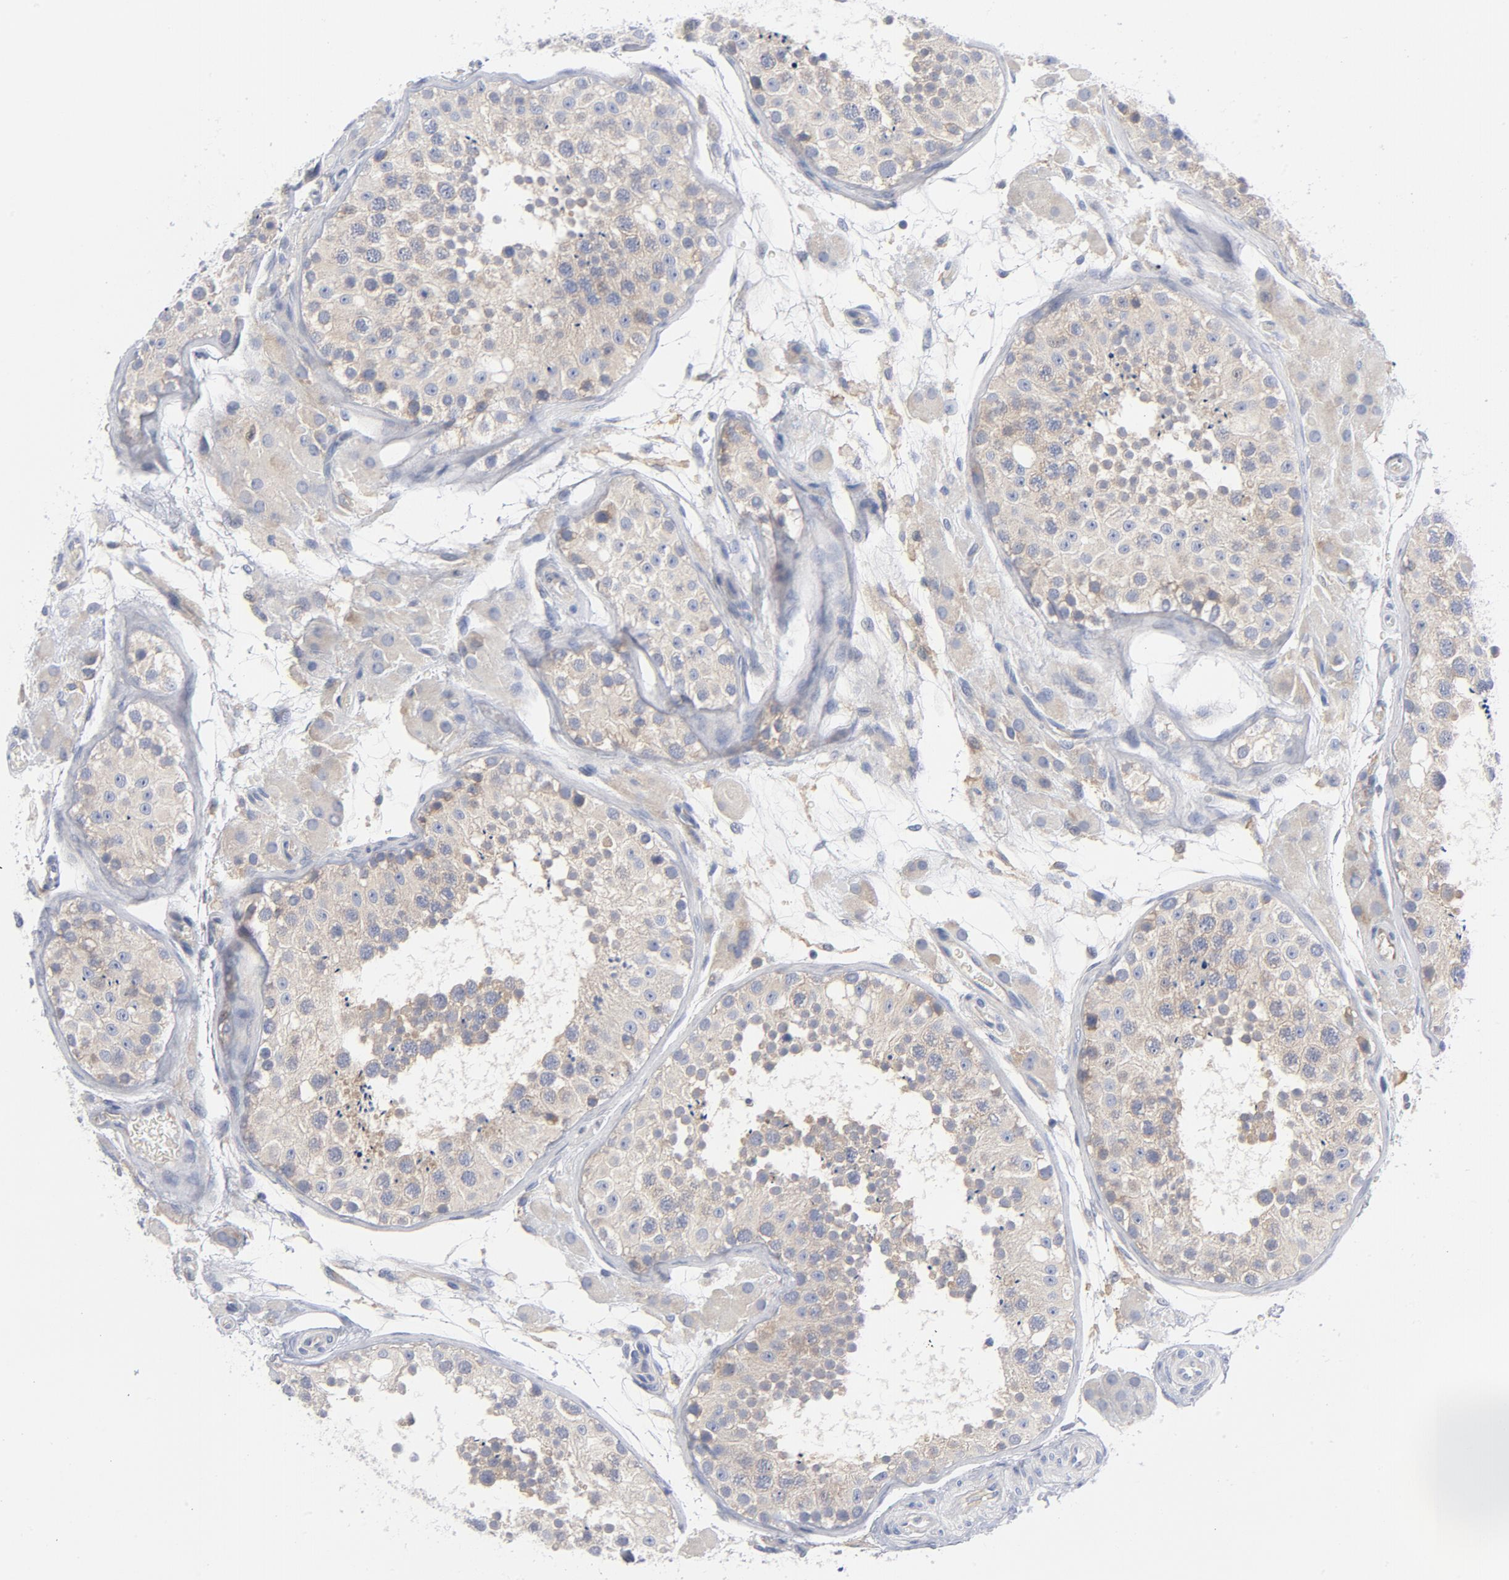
{"staining": {"intensity": "weak", "quantity": "25%-75%", "location": "cytoplasmic/membranous"}, "tissue": "testis", "cell_type": "Cells in seminiferous ducts", "image_type": "normal", "snomed": [{"axis": "morphology", "description": "Normal tissue, NOS"}, {"axis": "topography", "description": "Testis"}], "caption": "Brown immunohistochemical staining in benign human testis exhibits weak cytoplasmic/membranous positivity in about 25%-75% of cells in seminiferous ducts. The staining is performed using DAB brown chromogen to label protein expression. The nuclei are counter-stained blue using hematoxylin.", "gene": "CD86", "patient": {"sex": "male", "age": 26}}